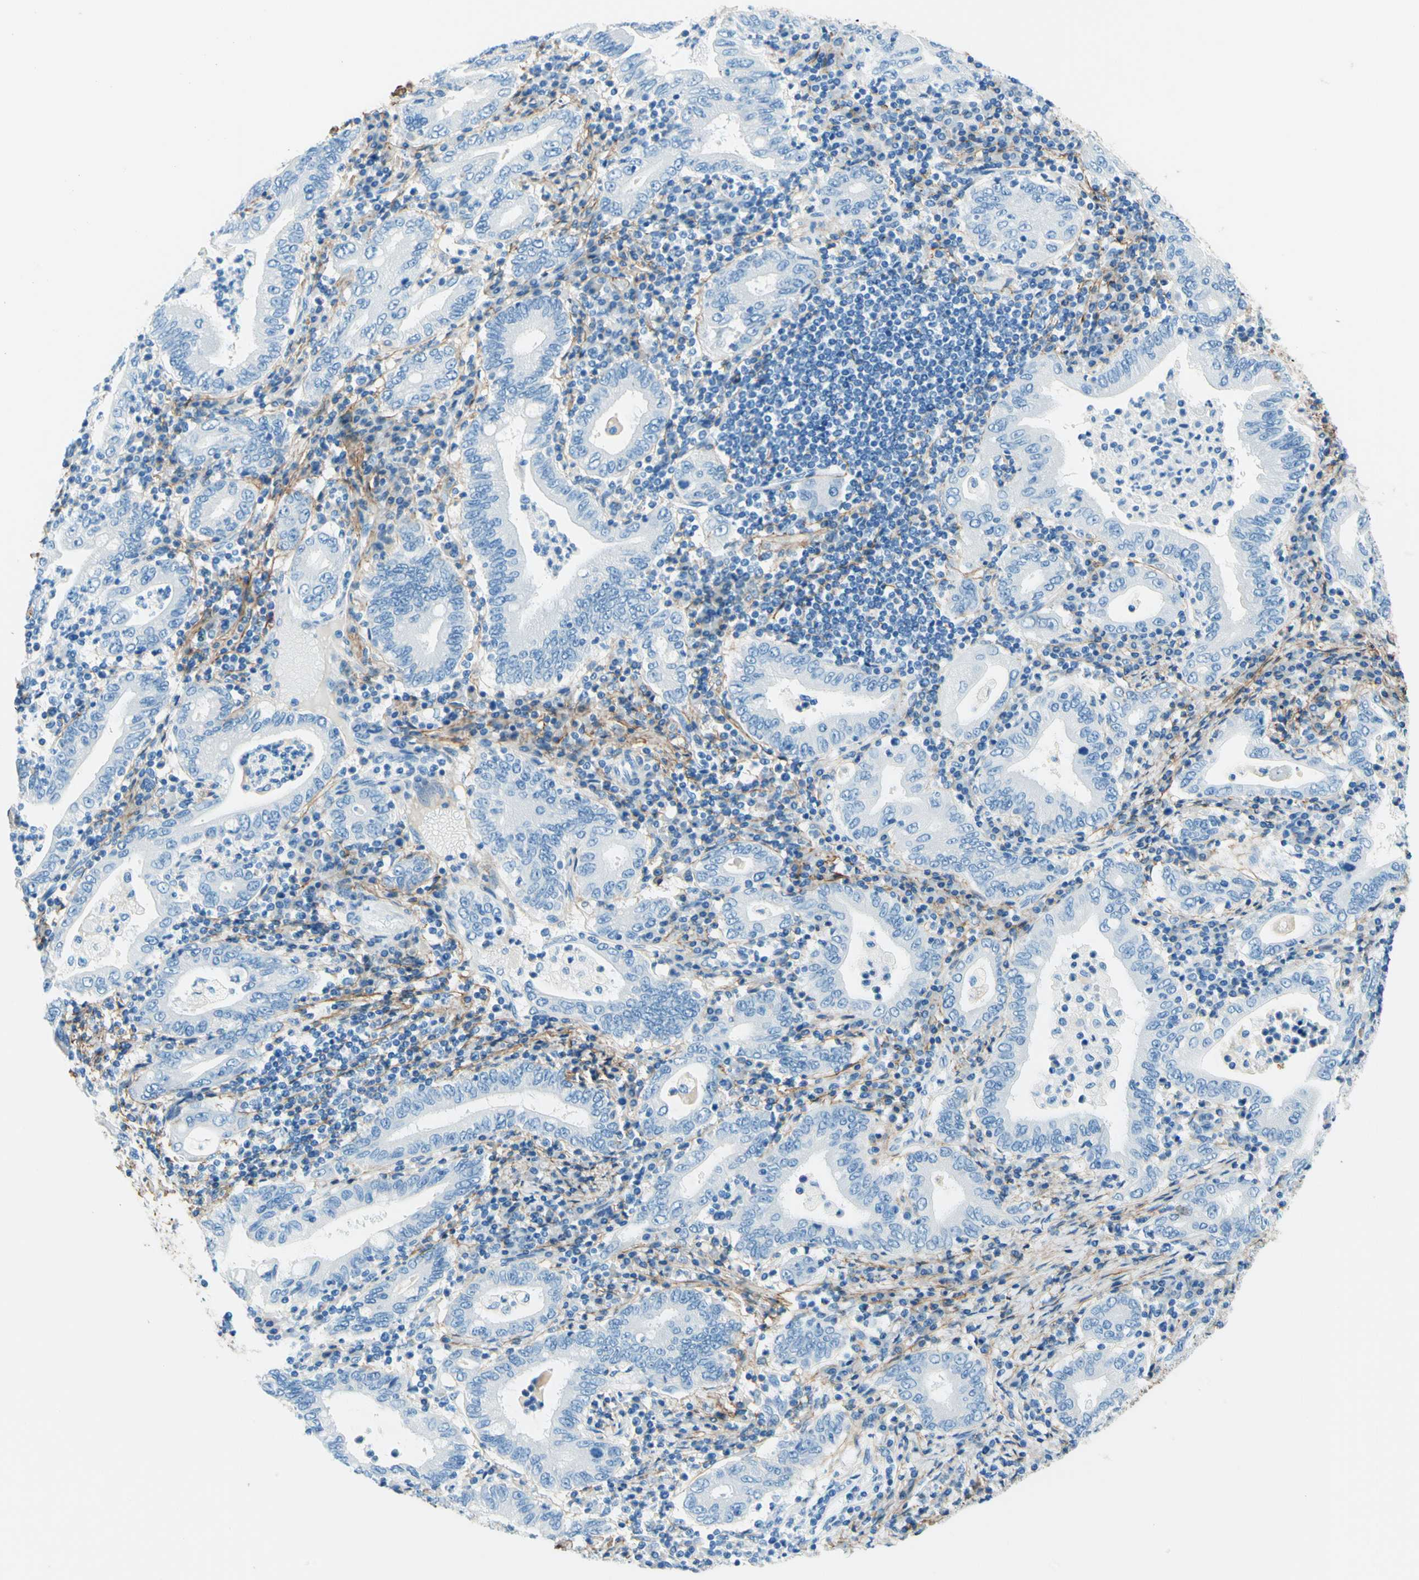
{"staining": {"intensity": "negative", "quantity": "none", "location": "none"}, "tissue": "stomach cancer", "cell_type": "Tumor cells", "image_type": "cancer", "snomed": [{"axis": "morphology", "description": "Normal tissue, NOS"}, {"axis": "morphology", "description": "Adenocarcinoma, NOS"}, {"axis": "topography", "description": "Esophagus"}, {"axis": "topography", "description": "Stomach, upper"}, {"axis": "topography", "description": "Peripheral nerve tissue"}], "caption": "High magnification brightfield microscopy of stomach cancer stained with DAB (brown) and counterstained with hematoxylin (blue): tumor cells show no significant expression. Nuclei are stained in blue.", "gene": "MFAP5", "patient": {"sex": "male", "age": 62}}